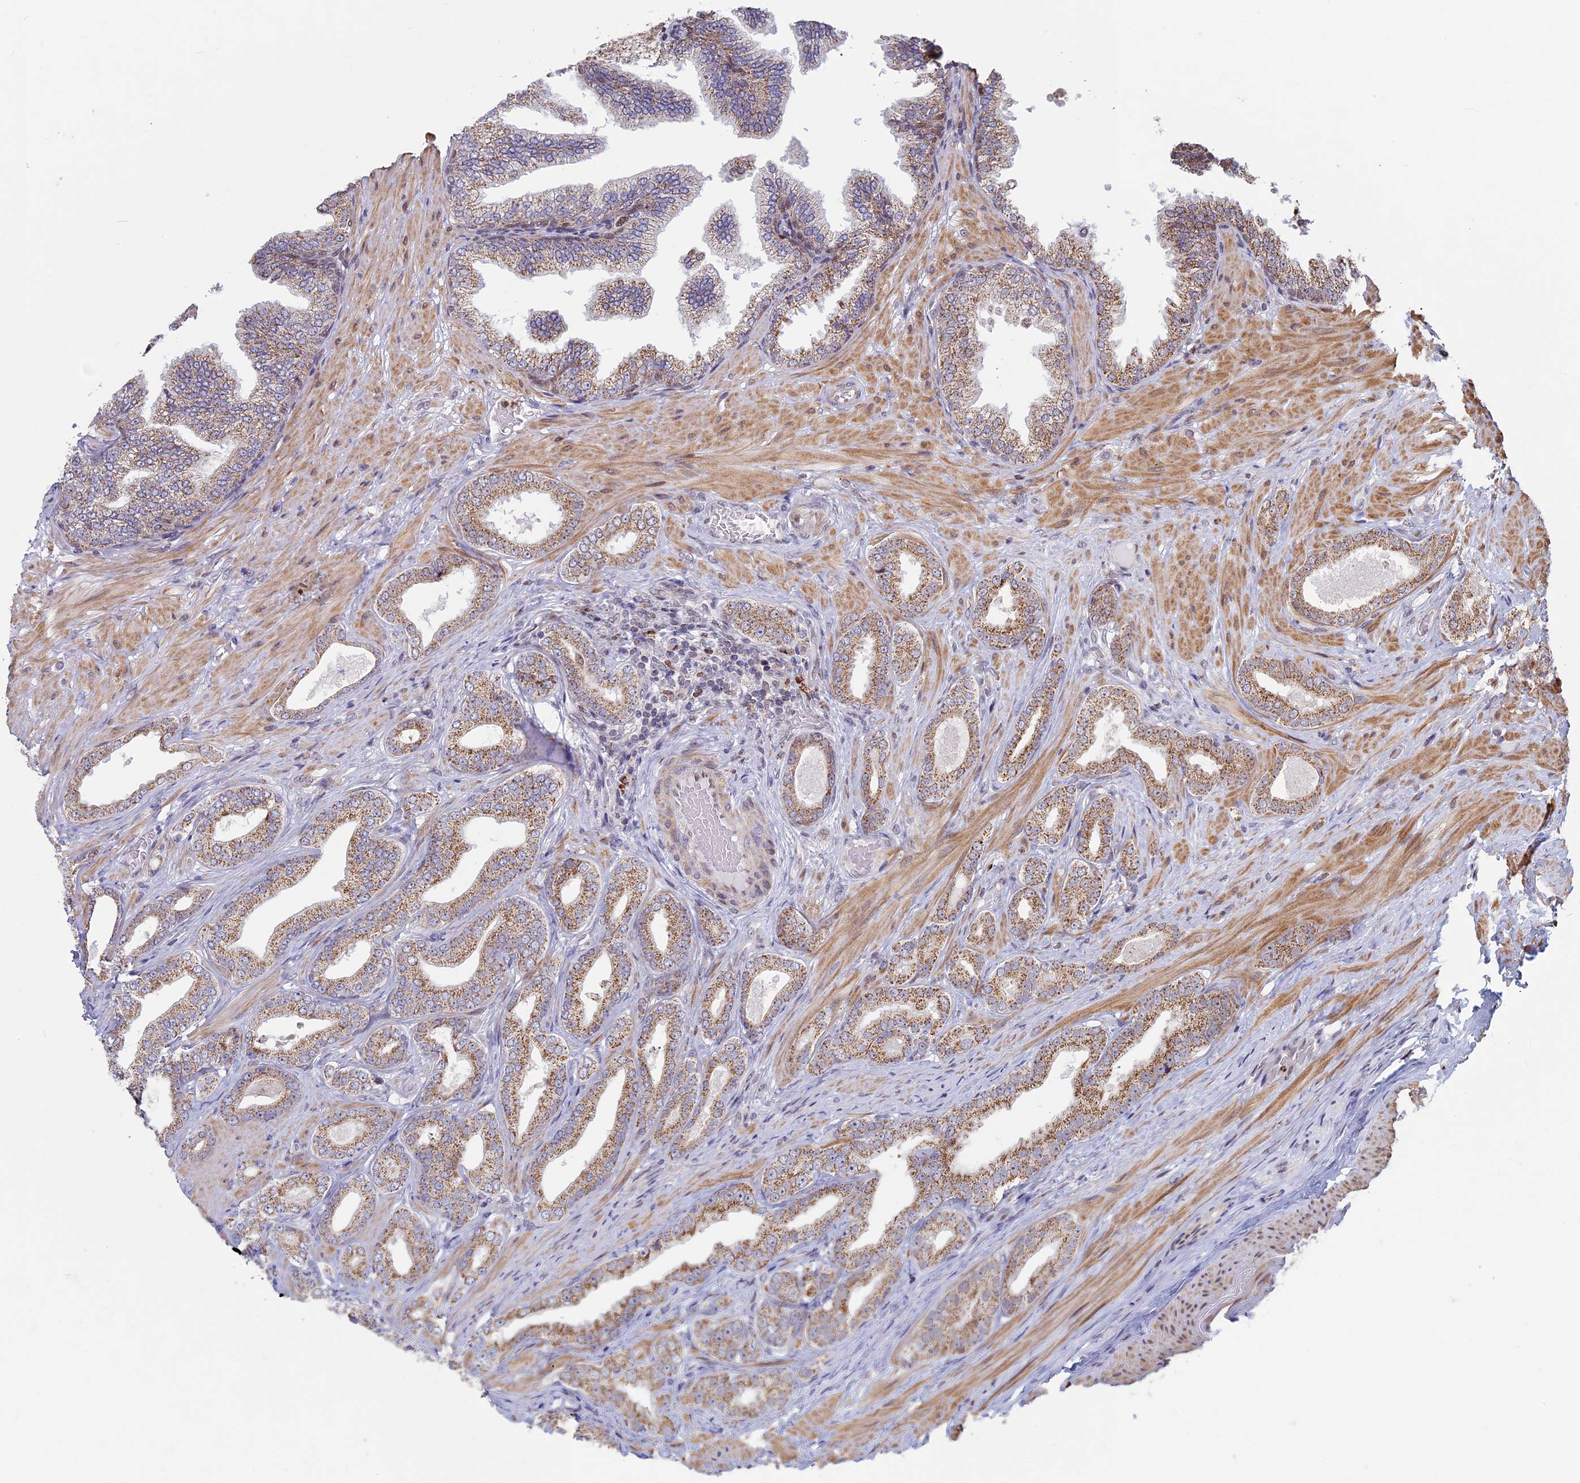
{"staining": {"intensity": "moderate", "quantity": ">75%", "location": "cytoplasmic/membranous"}, "tissue": "prostate cancer", "cell_type": "Tumor cells", "image_type": "cancer", "snomed": [{"axis": "morphology", "description": "Adenocarcinoma, Low grade"}, {"axis": "topography", "description": "Prostate"}], "caption": "The histopathology image displays staining of adenocarcinoma (low-grade) (prostate), revealing moderate cytoplasmic/membranous protein expression (brown color) within tumor cells.", "gene": "ACSS1", "patient": {"sex": "male", "age": 63}}